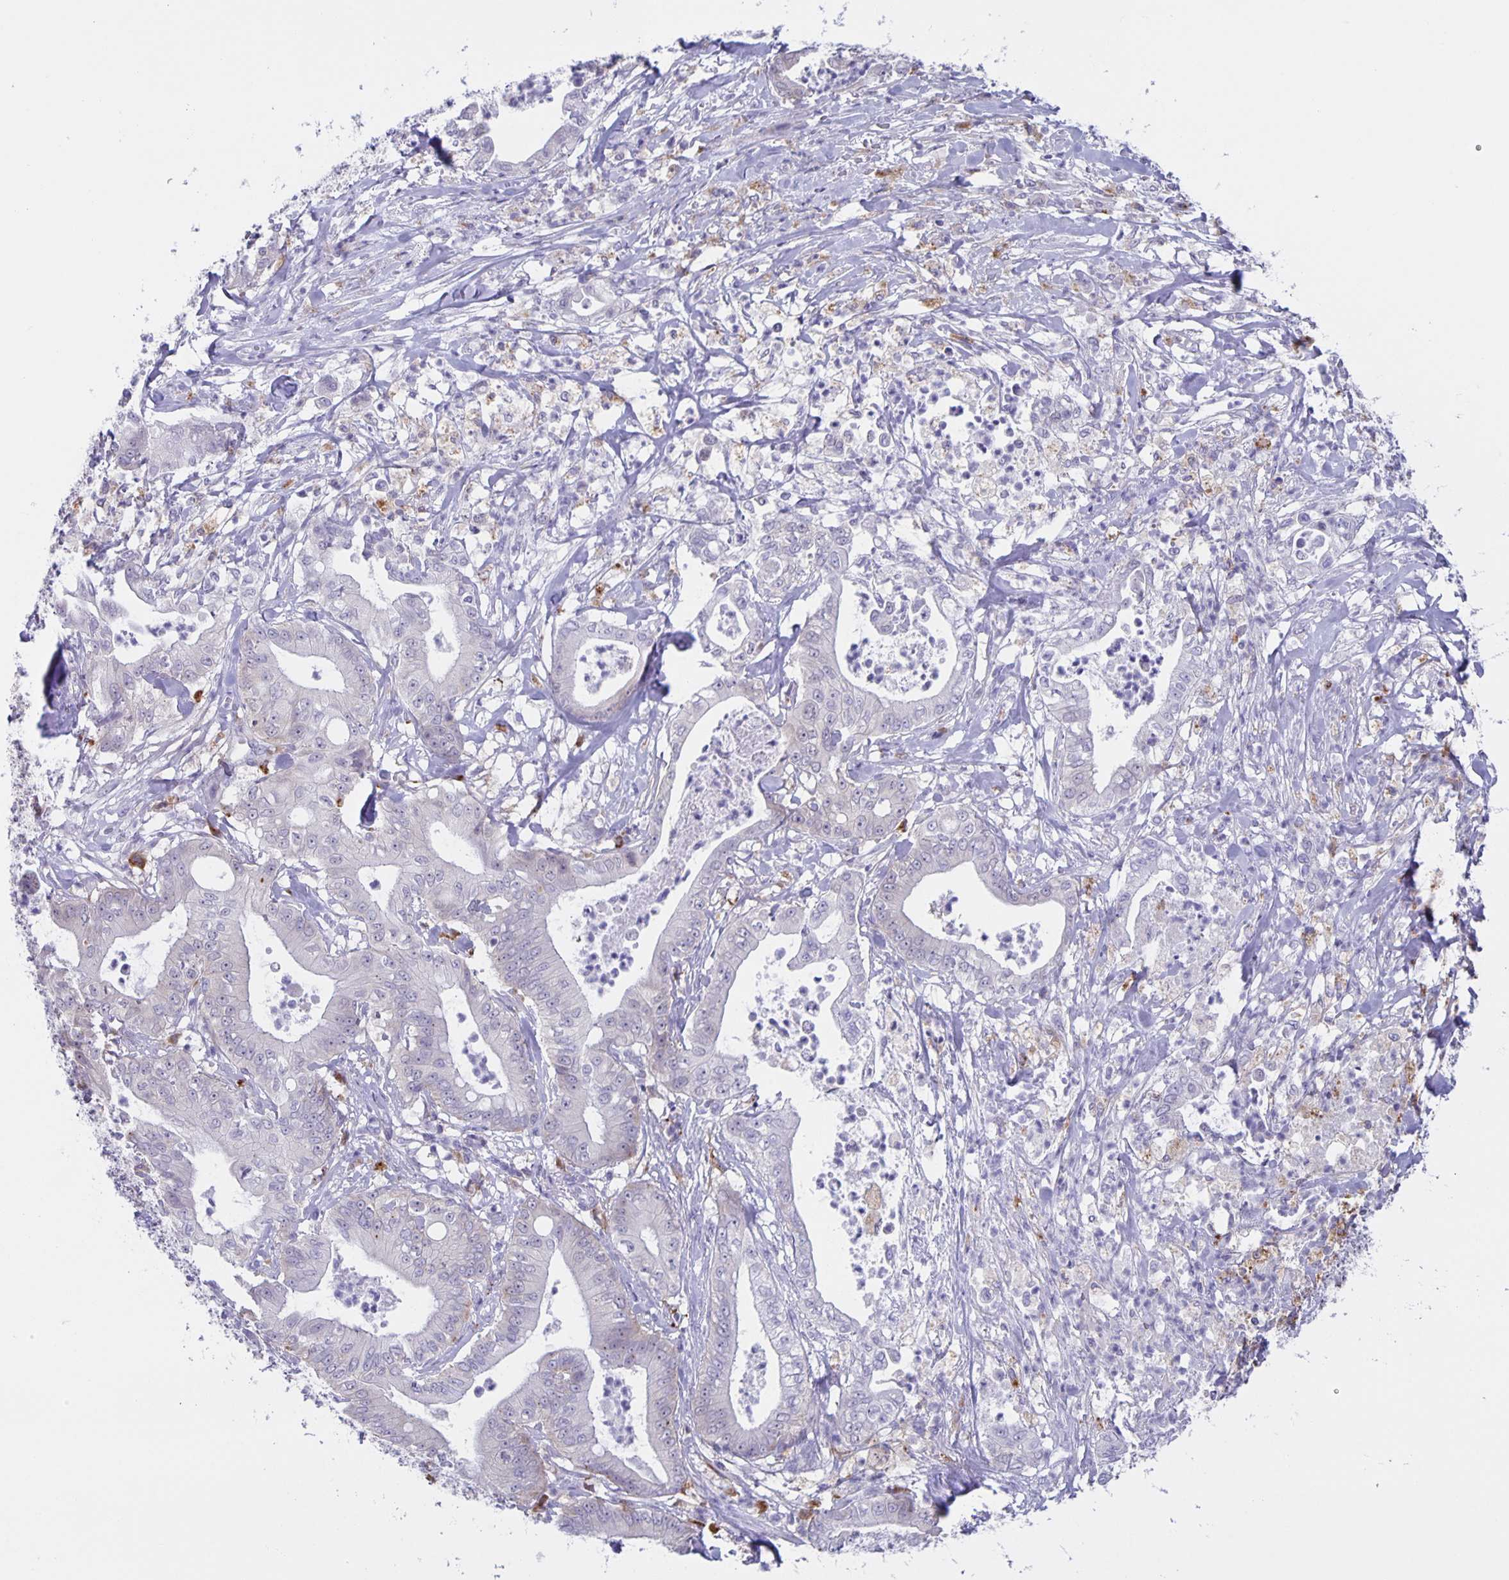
{"staining": {"intensity": "negative", "quantity": "none", "location": "none"}, "tissue": "pancreatic cancer", "cell_type": "Tumor cells", "image_type": "cancer", "snomed": [{"axis": "morphology", "description": "Adenocarcinoma, NOS"}, {"axis": "topography", "description": "Pancreas"}], "caption": "Adenocarcinoma (pancreatic) stained for a protein using immunohistochemistry reveals no positivity tumor cells.", "gene": "LIPA", "patient": {"sex": "male", "age": 71}}